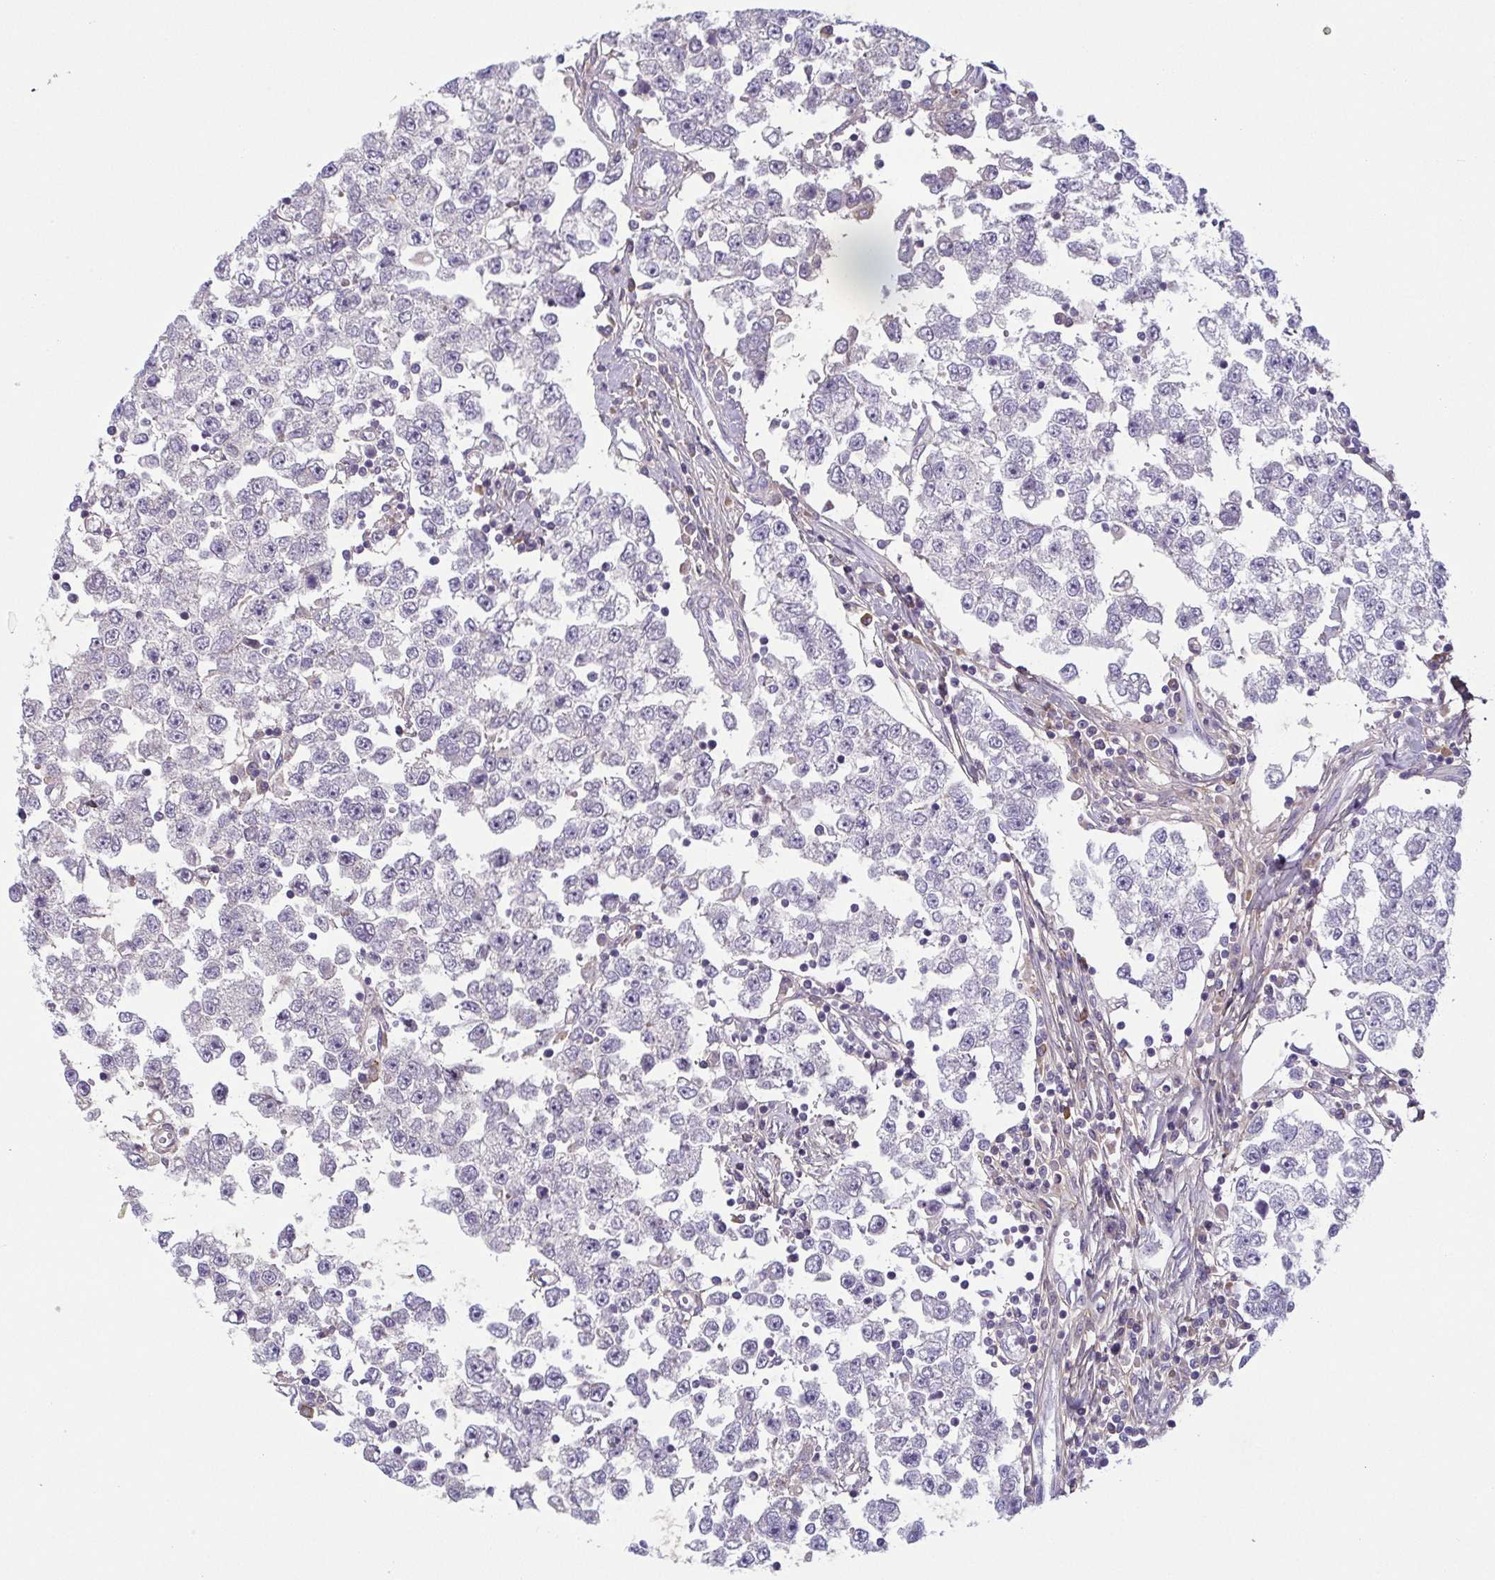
{"staining": {"intensity": "negative", "quantity": "none", "location": "none"}, "tissue": "testis cancer", "cell_type": "Tumor cells", "image_type": "cancer", "snomed": [{"axis": "morphology", "description": "Seminoma, NOS"}, {"axis": "topography", "description": "Testis"}], "caption": "Immunohistochemistry micrograph of neoplastic tissue: human testis cancer (seminoma) stained with DAB reveals no significant protein expression in tumor cells.", "gene": "ECM1", "patient": {"sex": "male", "age": 34}}